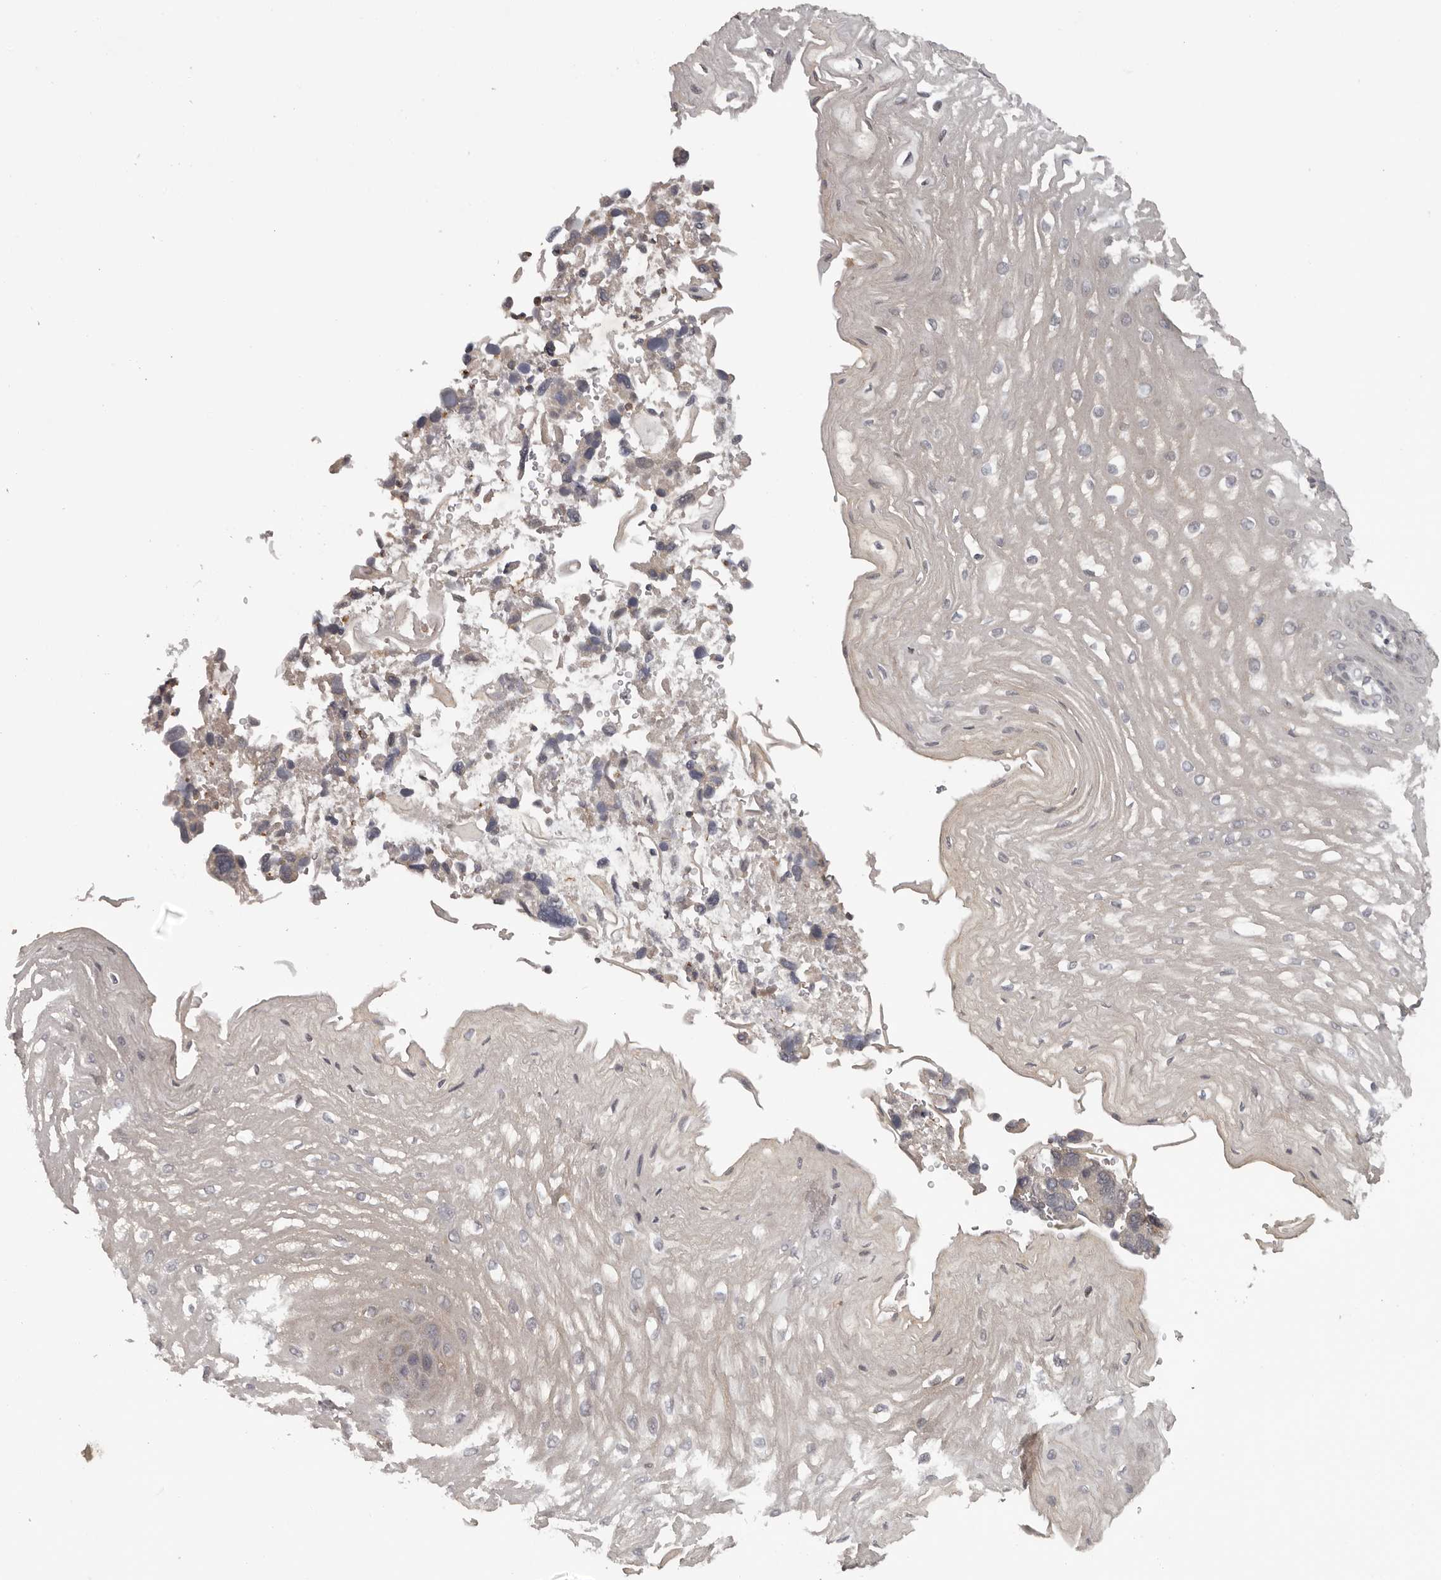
{"staining": {"intensity": "weak", "quantity": "<25%", "location": "cytoplasmic/membranous"}, "tissue": "esophagus", "cell_type": "Squamous epithelial cells", "image_type": "normal", "snomed": [{"axis": "morphology", "description": "Normal tissue, NOS"}, {"axis": "topography", "description": "Esophagus"}], "caption": "Photomicrograph shows no protein staining in squamous epithelial cells of unremarkable esophagus.", "gene": "ANKRD44", "patient": {"sex": "male", "age": 54}}